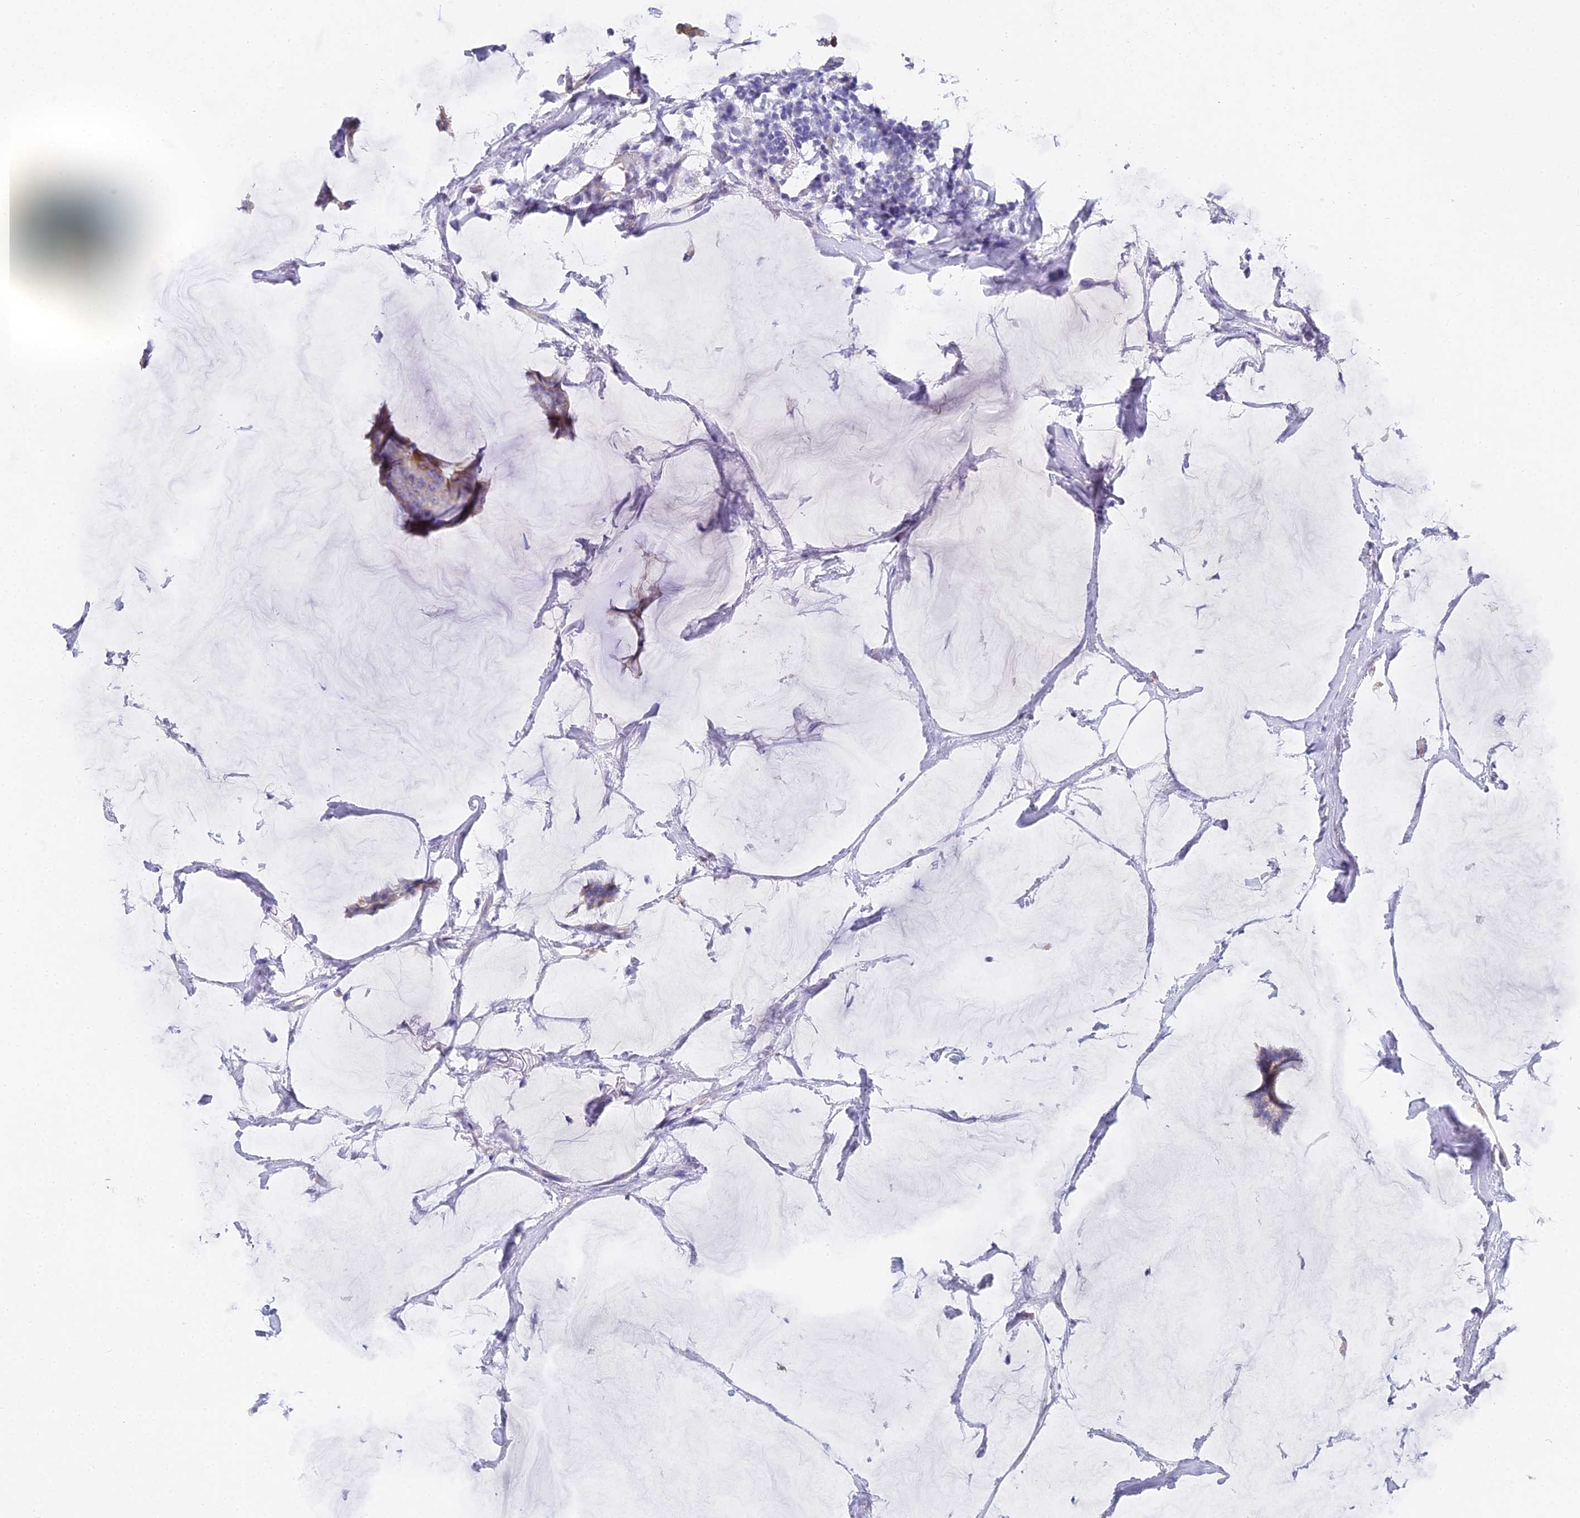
{"staining": {"intensity": "weak", "quantity": "<25%", "location": "cytoplasmic/membranous"}, "tissue": "breast cancer", "cell_type": "Tumor cells", "image_type": "cancer", "snomed": [{"axis": "morphology", "description": "Duct carcinoma"}, {"axis": "topography", "description": "Breast"}], "caption": "Histopathology image shows no protein staining in tumor cells of breast intraductal carcinoma tissue.", "gene": "GJA1", "patient": {"sex": "female", "age": 93}}